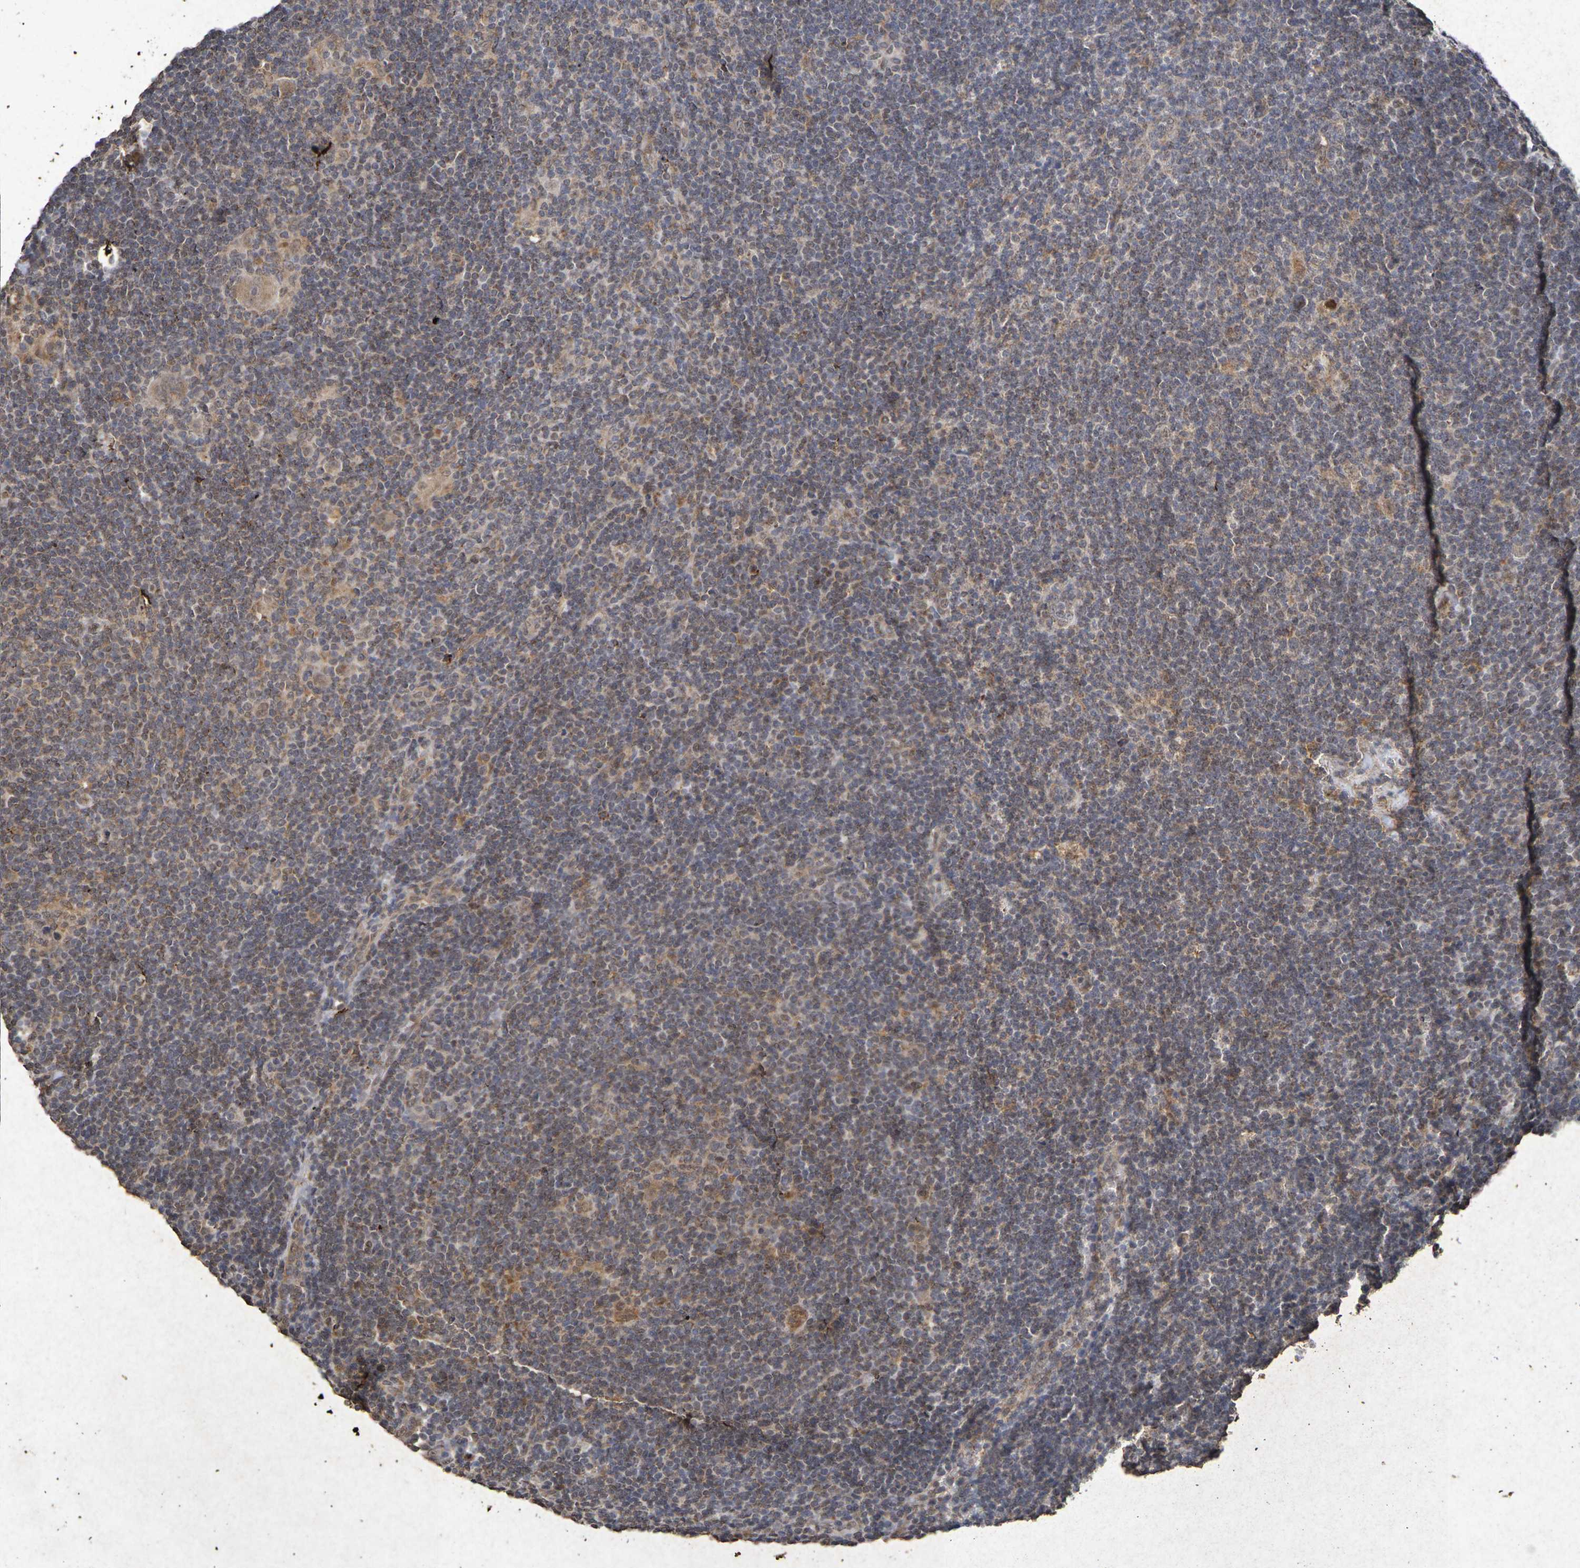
{"staining": {"intensity": "weak", "quantity": ">75%", "location": "cytoplasmic/membranous,nuclear"}, "tissue": "lymphoma", "cell_type": "Tumor cells", "image_type": "cancer", "snomed": [{"axis": "morphology", "description": "Hodgkin's disease, NOS"}, {"axis": "topography", "description": "Lymph node"}], "caption": "Protein expression analysis of human lymphoma reveals weak cytoplasmic/membranous and nuclear staining in about >75% of tumor cells.", "gene": "GUCY1A2", "patient": {"sex": "female", "age": 57}}